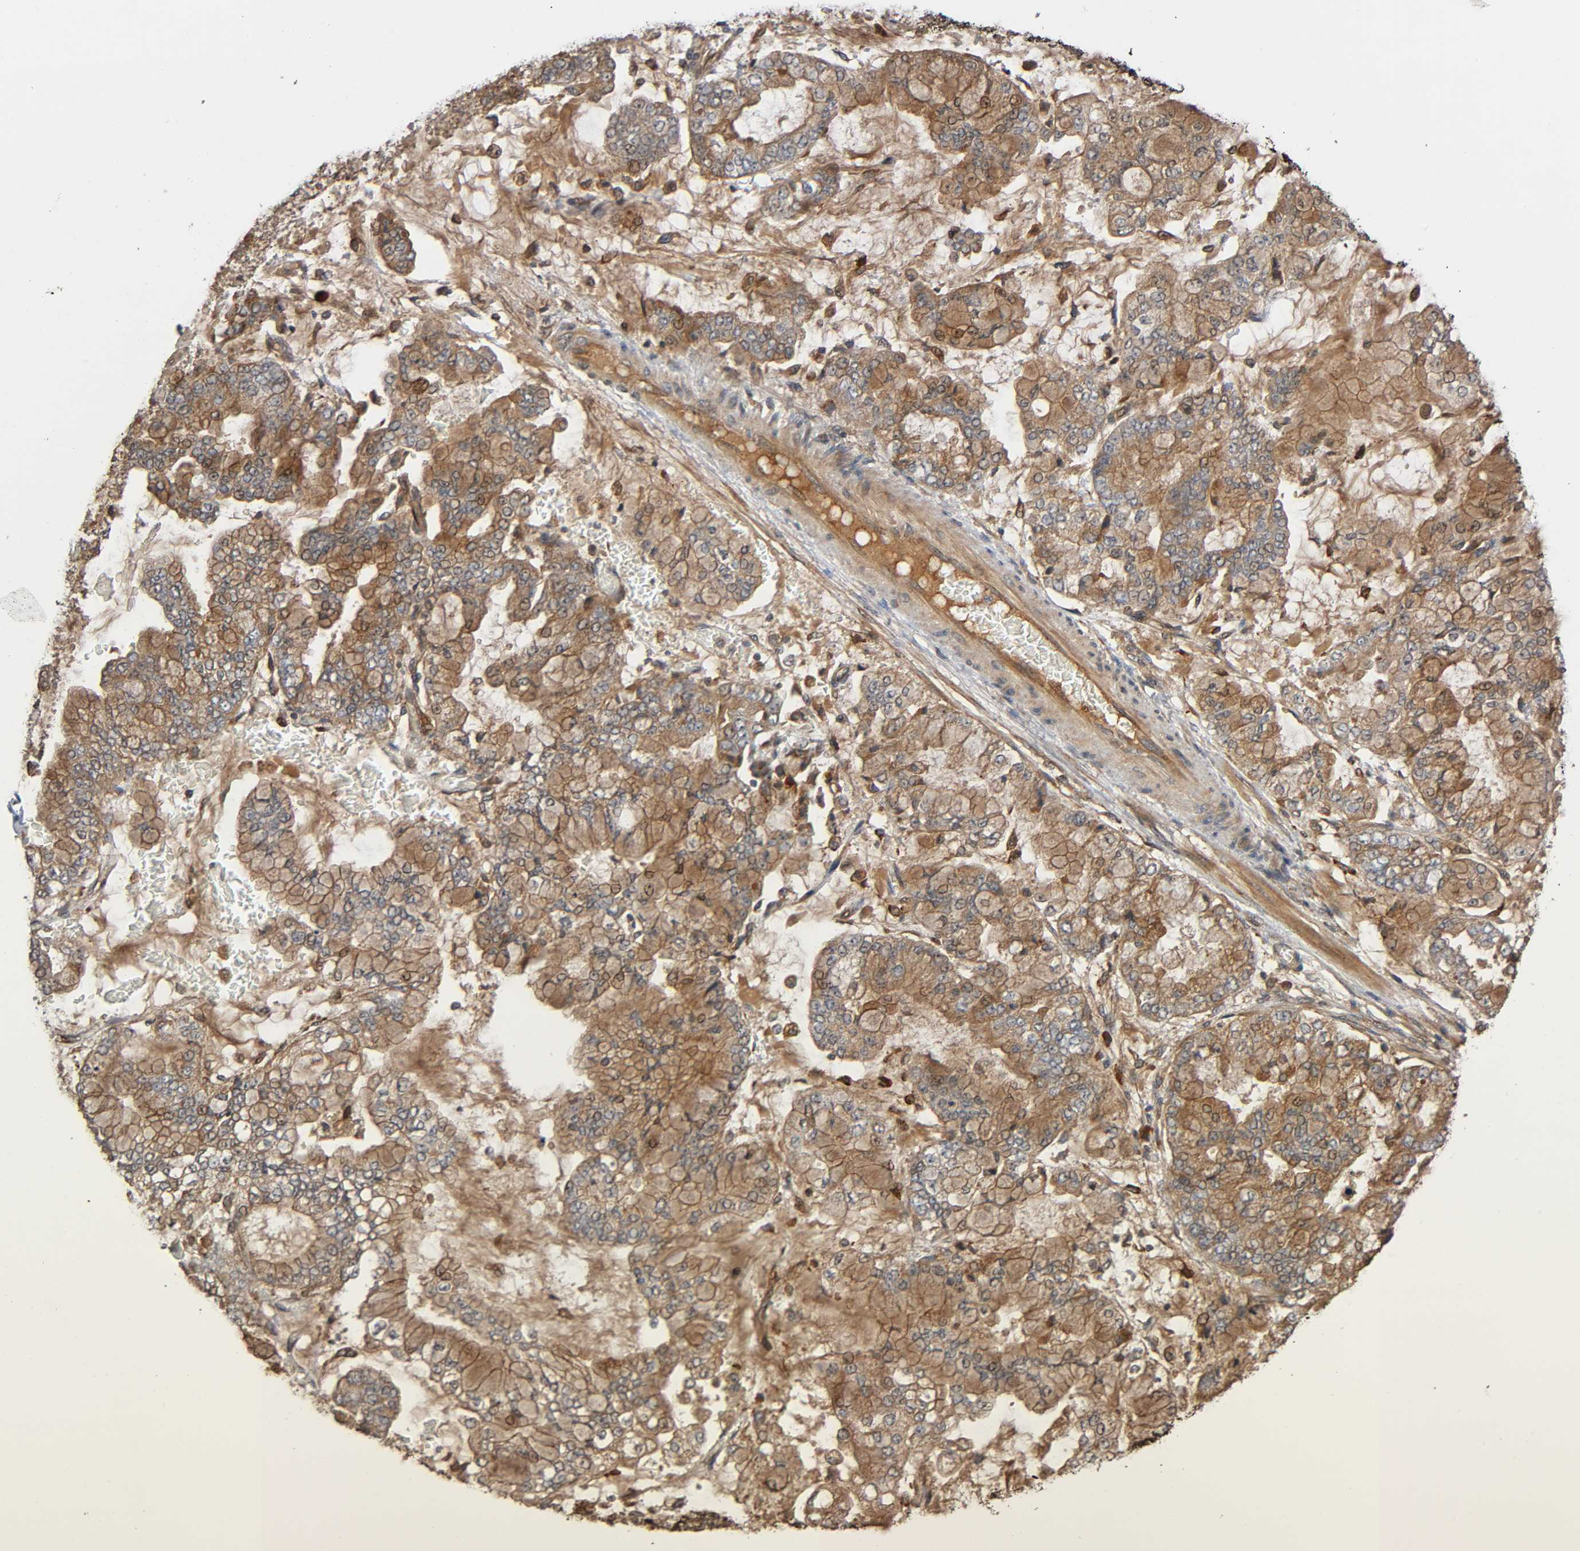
{"staining": {"intensity": "moderate", "quantity": ">75%", "location": "cytoplasmic/membranous"}, "tissue": "stomach cancer", "cell_type": "Tumor cells", "image_type": "cancer", "snomed": [{"axis": "morphology", "description": "Normal tissue, NOS"}, {"axis": "morphology", "description": "Adenocarcinoma, NOS"}, {"axis": "topography", "description": "Stomach, upper"}, {"axis": "topography", "description": "Stomach"}], "caption": "Immunohistochemical staining of human stomach cancer (adenocarcinoma) demonstrates medium levels of moderate cytoplasmic/membranous positivity in approximately >75% of tumor cells.", "gene": "MAP3K8", "patient": {"sex": "male", "age": 76}}